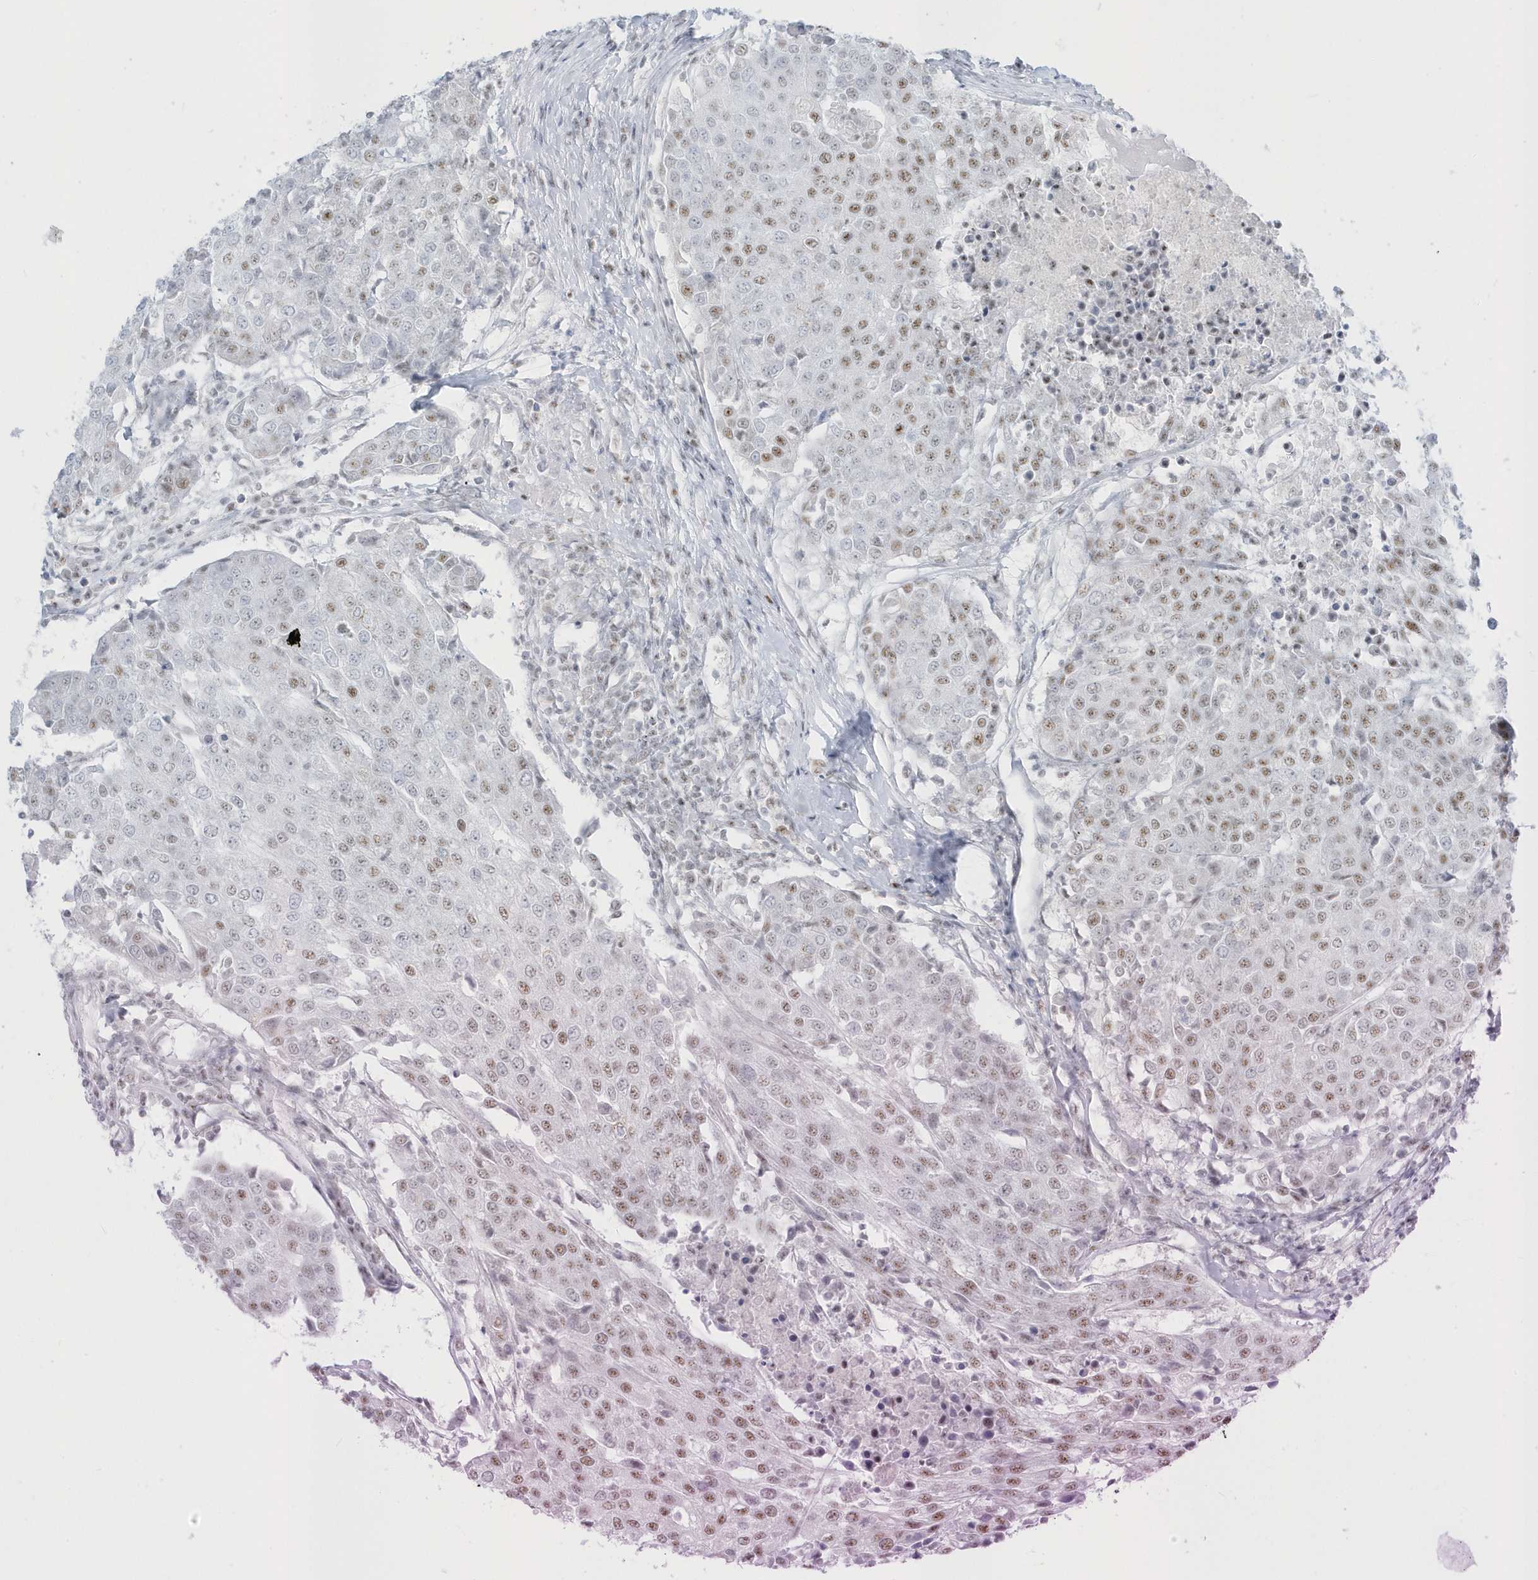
{"staining": {"intensity": "weak", "quantity": "25%-75%", "location": "nuclear"}, "tissue": "urothelial cancer", "cell_type": "Tumor cells", "image_type": "cancer", "snomed": [{"axis": "morphology", "description": "Urothelial carcinoma, High grade"}, {"axis": "topography", "description": "Urinary bladder"}], "caption": "DAB immunohistochemical staining of human urothelial cancer displays weak nuclear protein staining in approximately 25%-75% of tumor cells. Using DAB (brown) and hematoxylin (blue) stains, captured at high magnification using brightfield microscopy.", "gene": "PLEKHN1", "patient": {"sex": "female", "age": 85}}